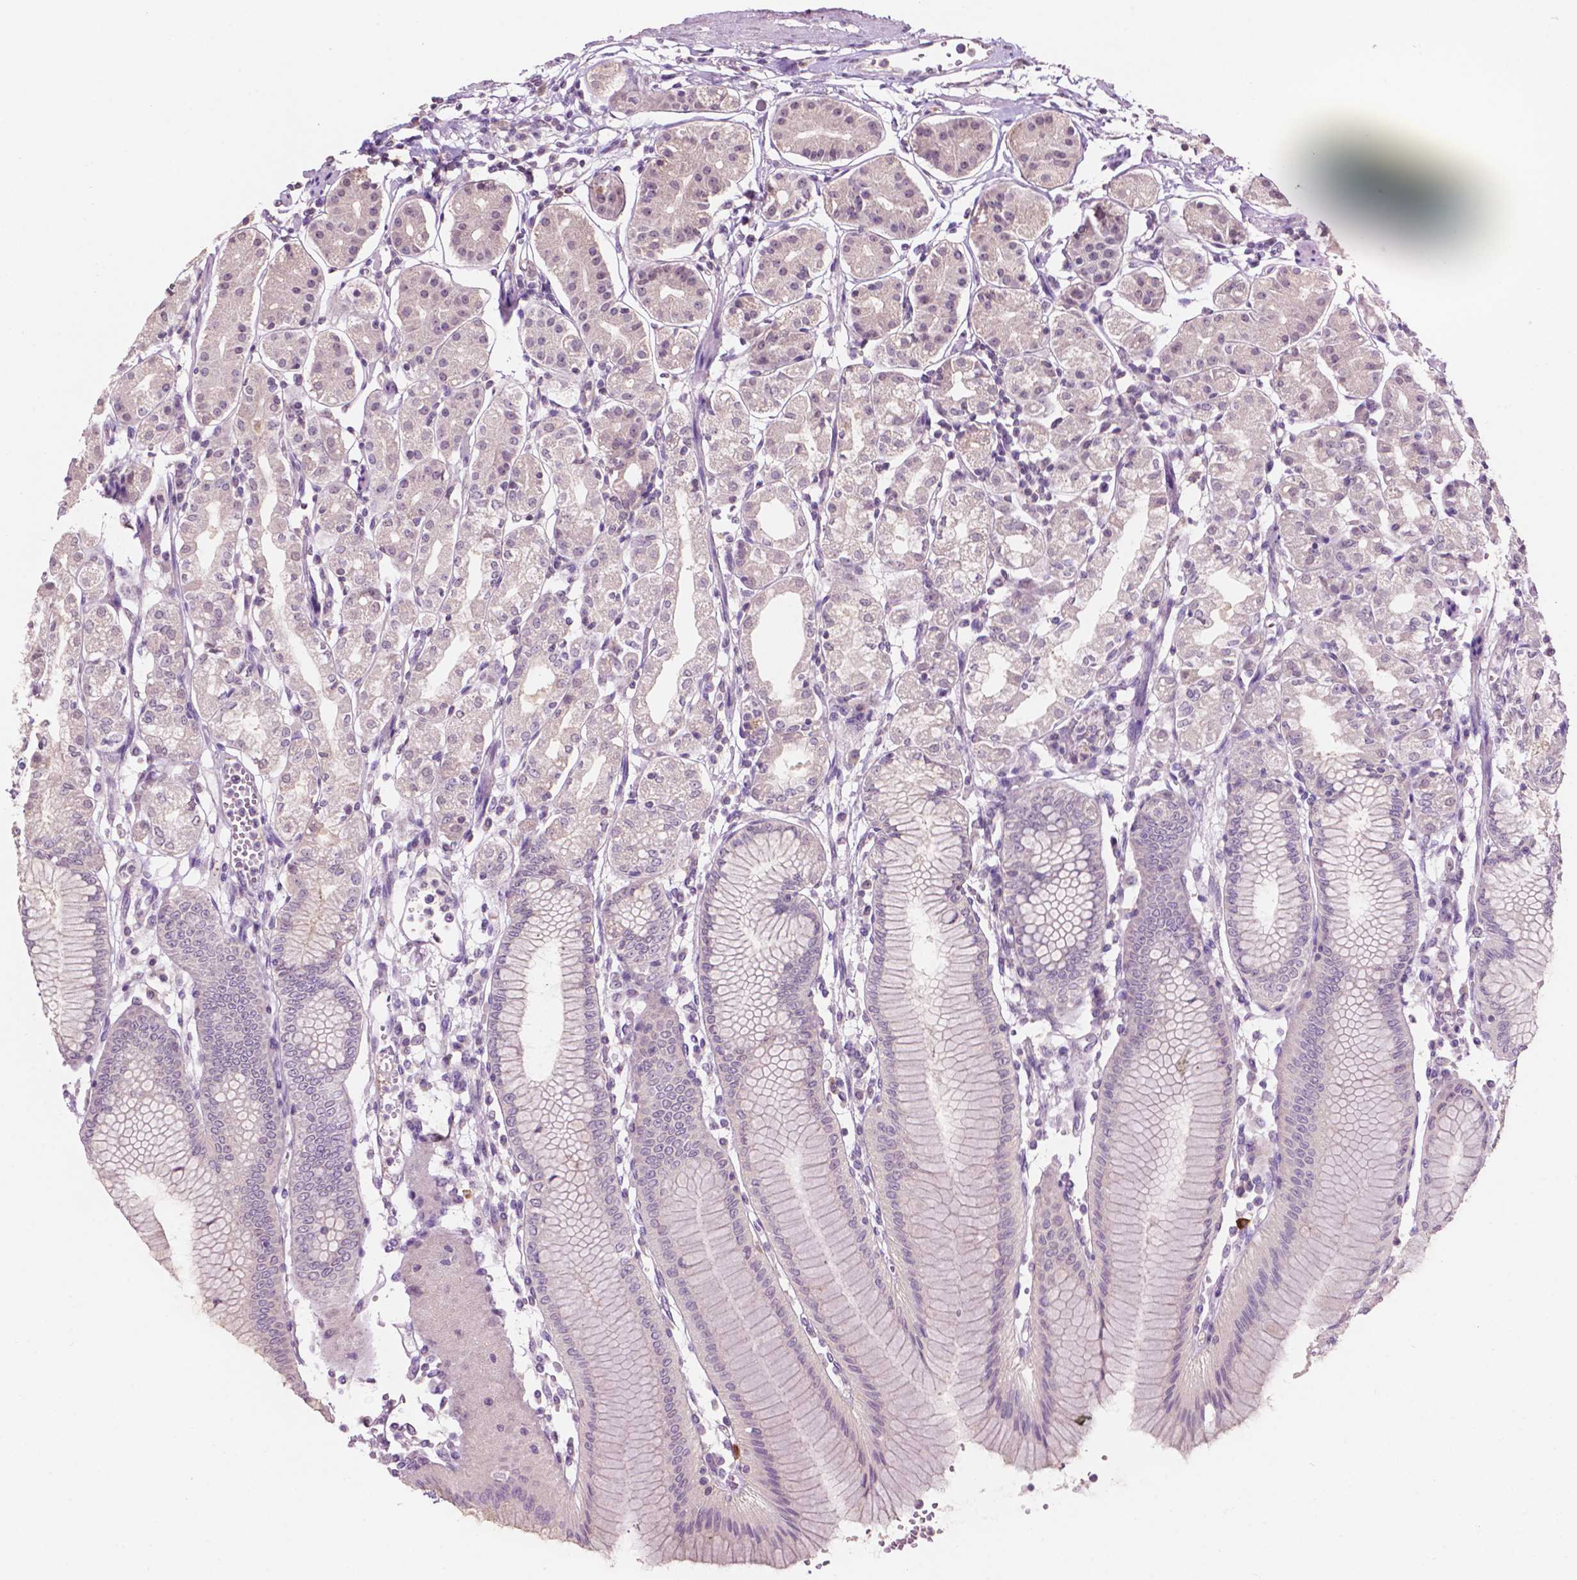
{"staining": {"intensity": "weak", "quantity": "<25%", "location": "nuclear"}, "tissue": "stomach", "cell_type": "Glandular cells", "image_type": "normal", "snomed": [{"axis": "morphology", "description": "Normal tissue, NOS"}, {"axis": "topography", "description": "Skeletal muscle"}, {"axis": "topography", "description": "Stomach"}], "caption": "DAB immunohistochemical staining of unremarkable human stomach exhibits no significant expression in glandular cells.", "gene": "TM6SF2", "patient": {"sex": "female", "age": 57}}